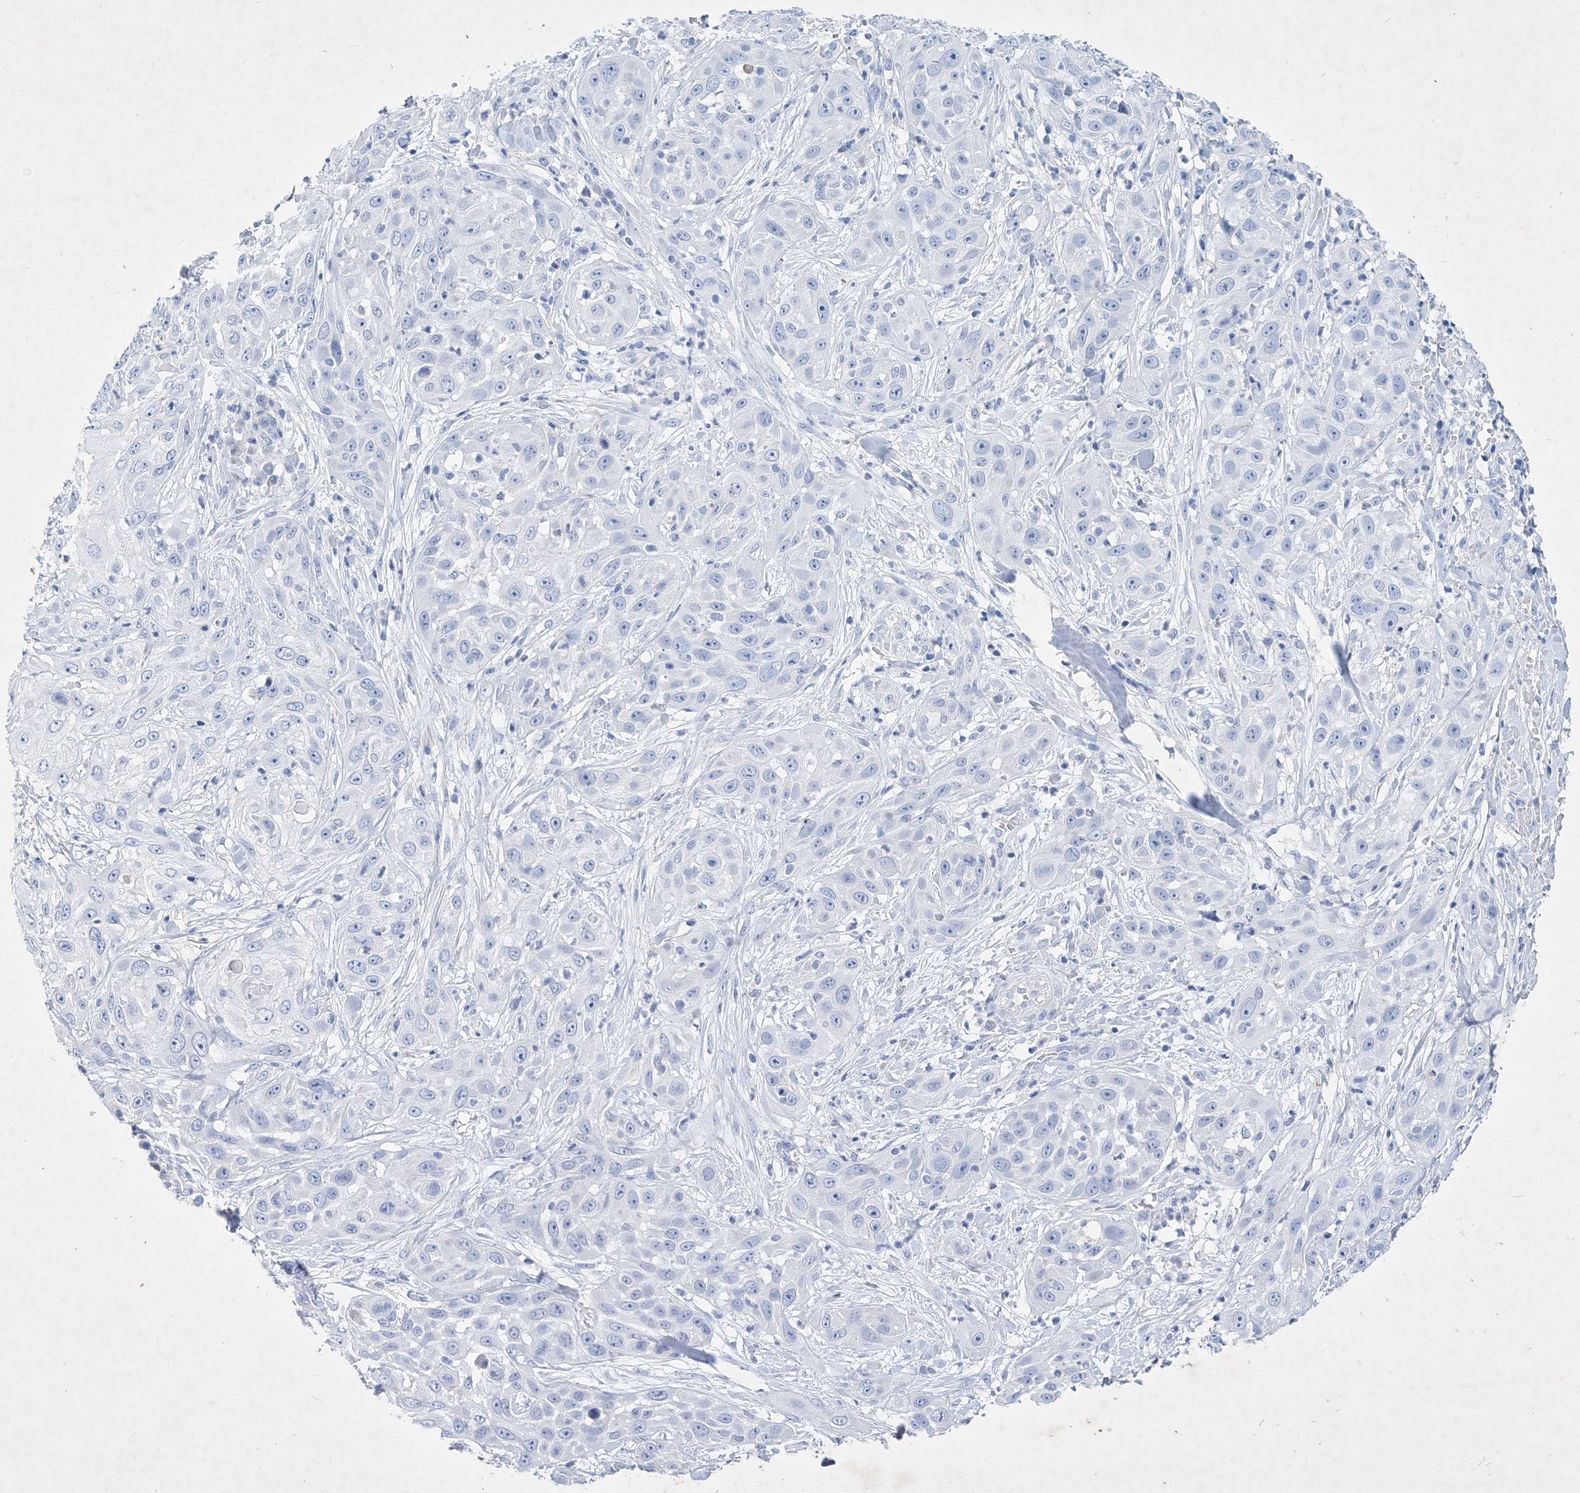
{"staining": {"intensity": "negative", "quantity": "none", "location": "none"}, "tissue": "skin cancer", "cell_type": "Tumor cells", "image_type": "cancer", "snomed": [{"axis": "morphology", "description": "Squamous cell carcinoma, NOS"}, {"axis": "topography", "description": "Skin"}], "caption": "Tumor cells are negative for protein expression in human skin cancer.", "gene": "COPS8", "patient": {"sex": "female", "age": 44}}